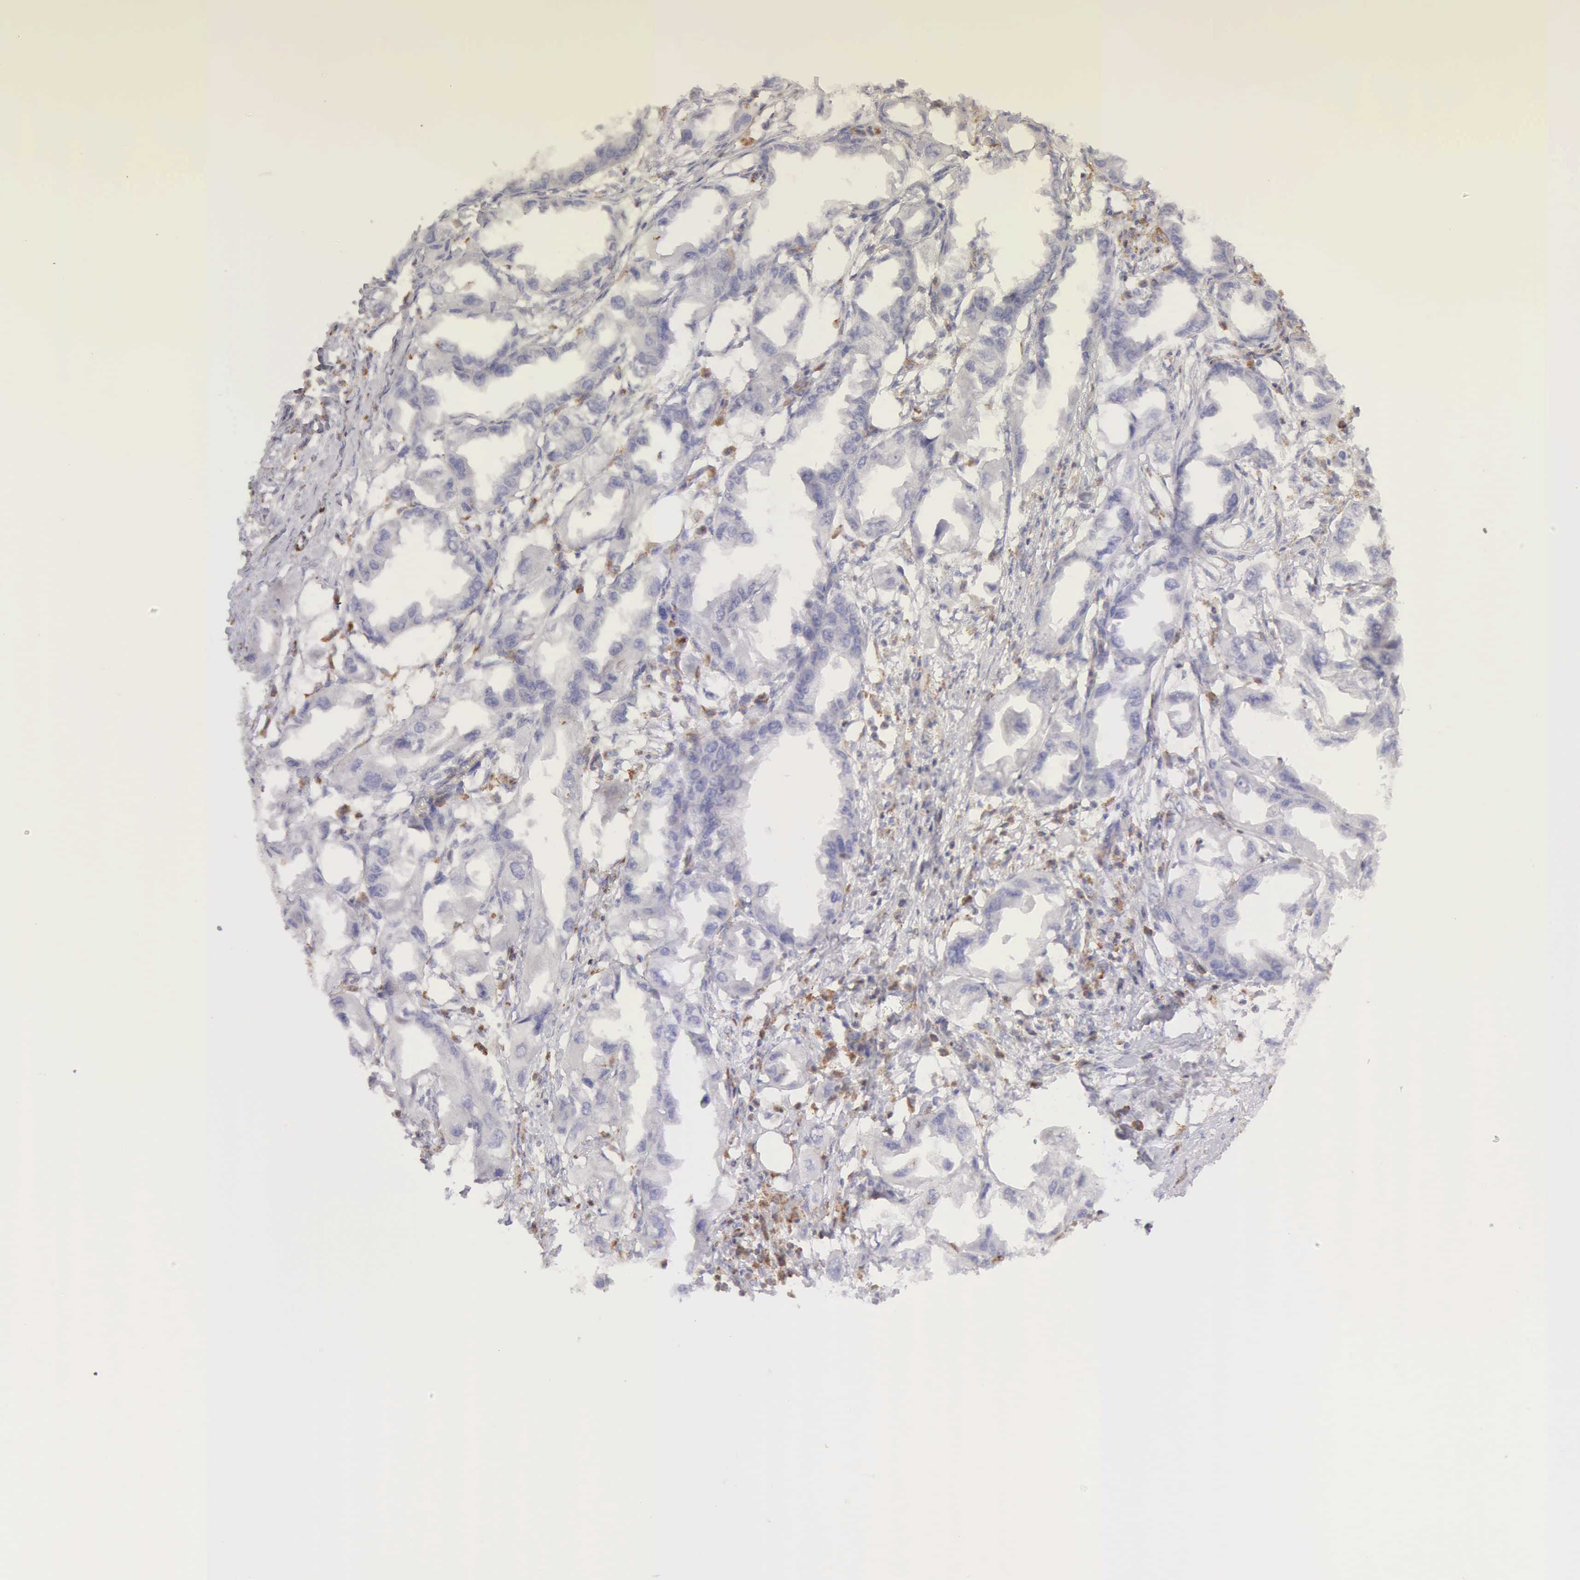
{"staining": {"intensity": "negative", "quantity": "none", "location": "none"}, "tissue": "endometrial cancer", "cell_type": "Tumor cells", "image_type": "cancer", "snomed": [{"axis": "morphology", "description": "Adenocarcinoma, NOS"}, {"axis": "topography", "description": "Endometrium"}], "caption": "Histopathology image shows no significant protein staining in tumor cells of endometrial adenocarcinoma.", "gene": "ARHGAP4", "patient": {"sex": "female", "age": 67}}